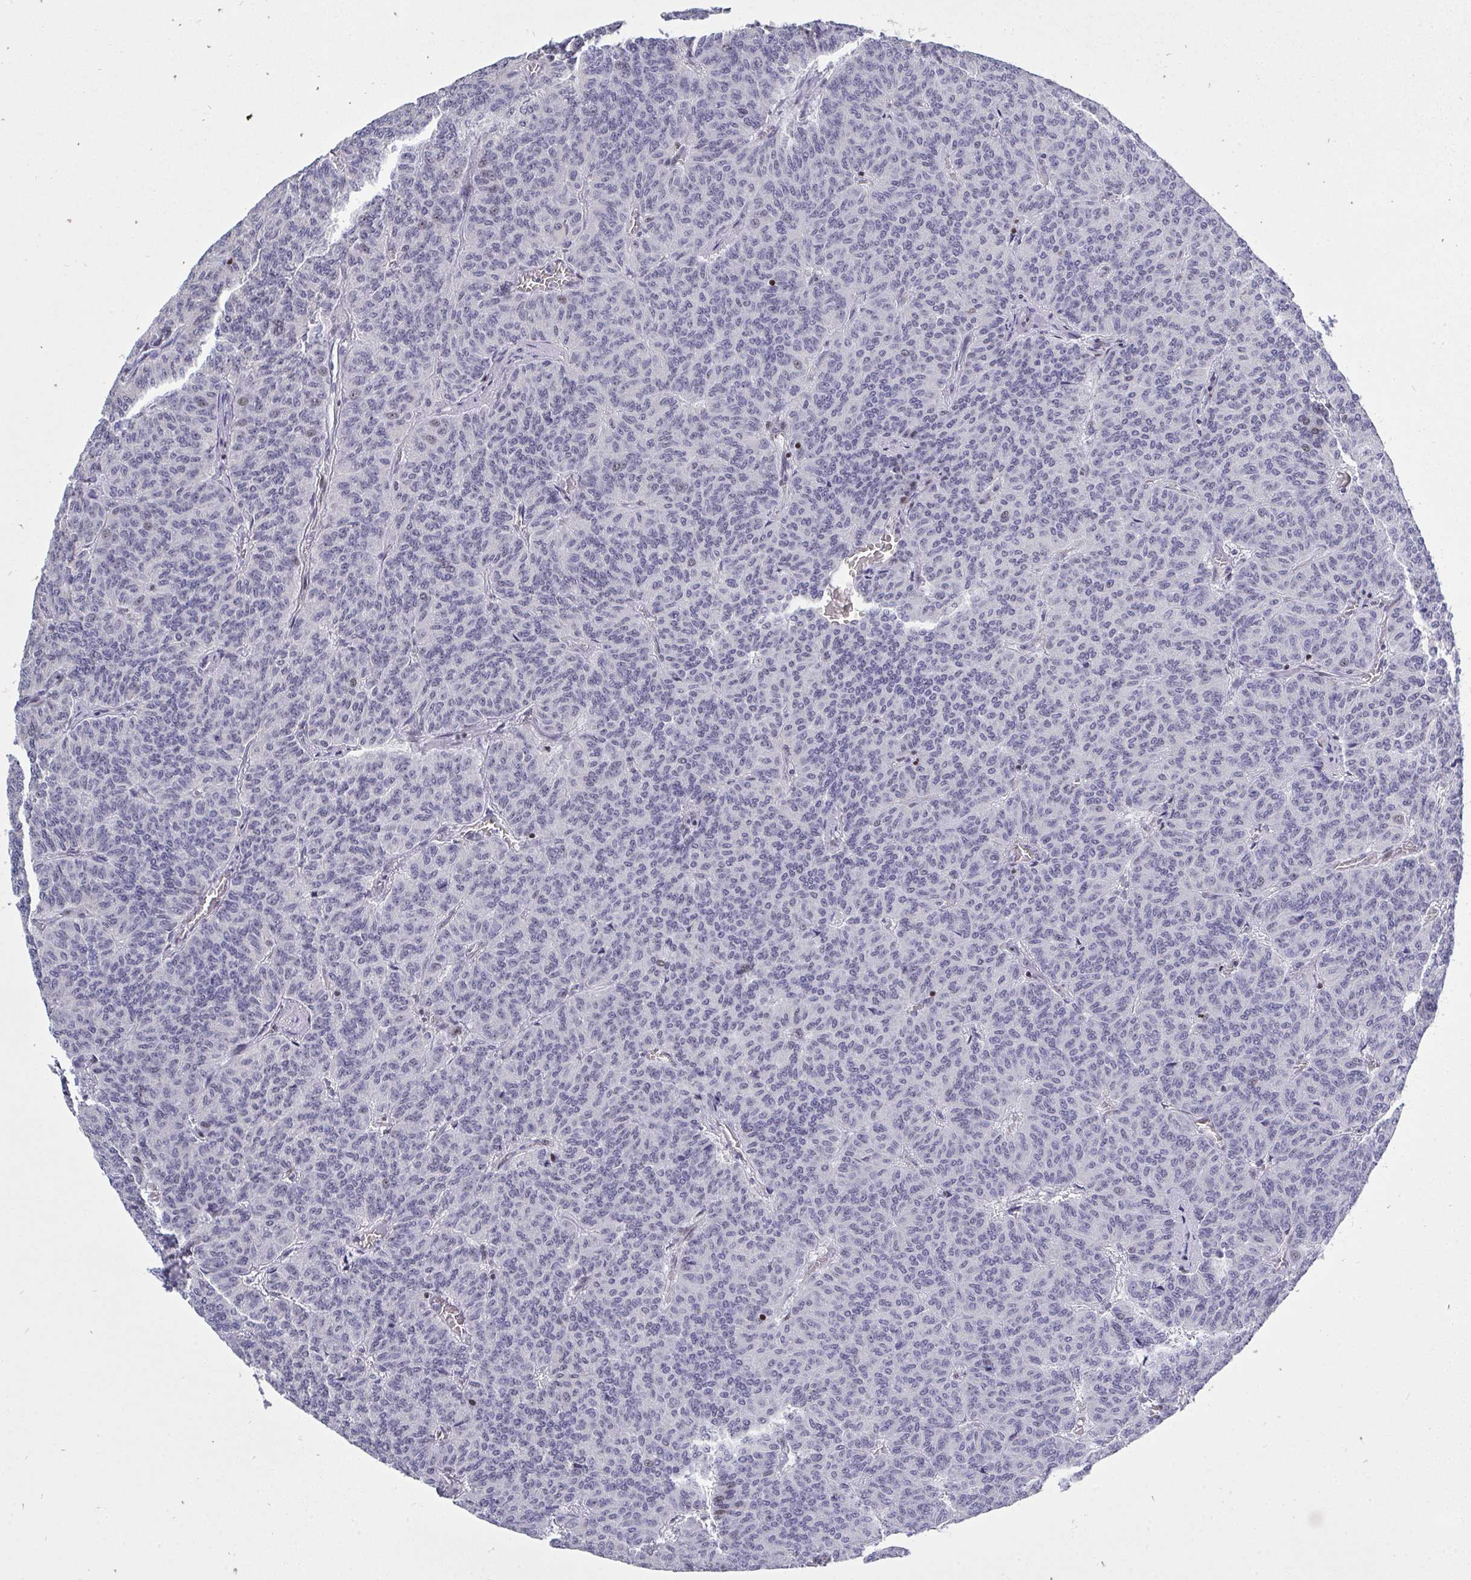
{"staining": {"intensity": "weak", "quantity": "<25%", "location": "nuclear"}, "tissue": "carcinoid", "cell_type": "Tumor cells", "image_type": "cancer", "snomed": [{"axis": "morphology", "description": "Carcinoid, malignant, NOS"}, {"axis": "topography", "description": "Lung"}], "caption": "Immunohistochemistry (IHC) of human carcinoid reveals no staining in tumor cells.", "gene": "PLPPR3", "patient": {"sex": "male", "age": 61}}